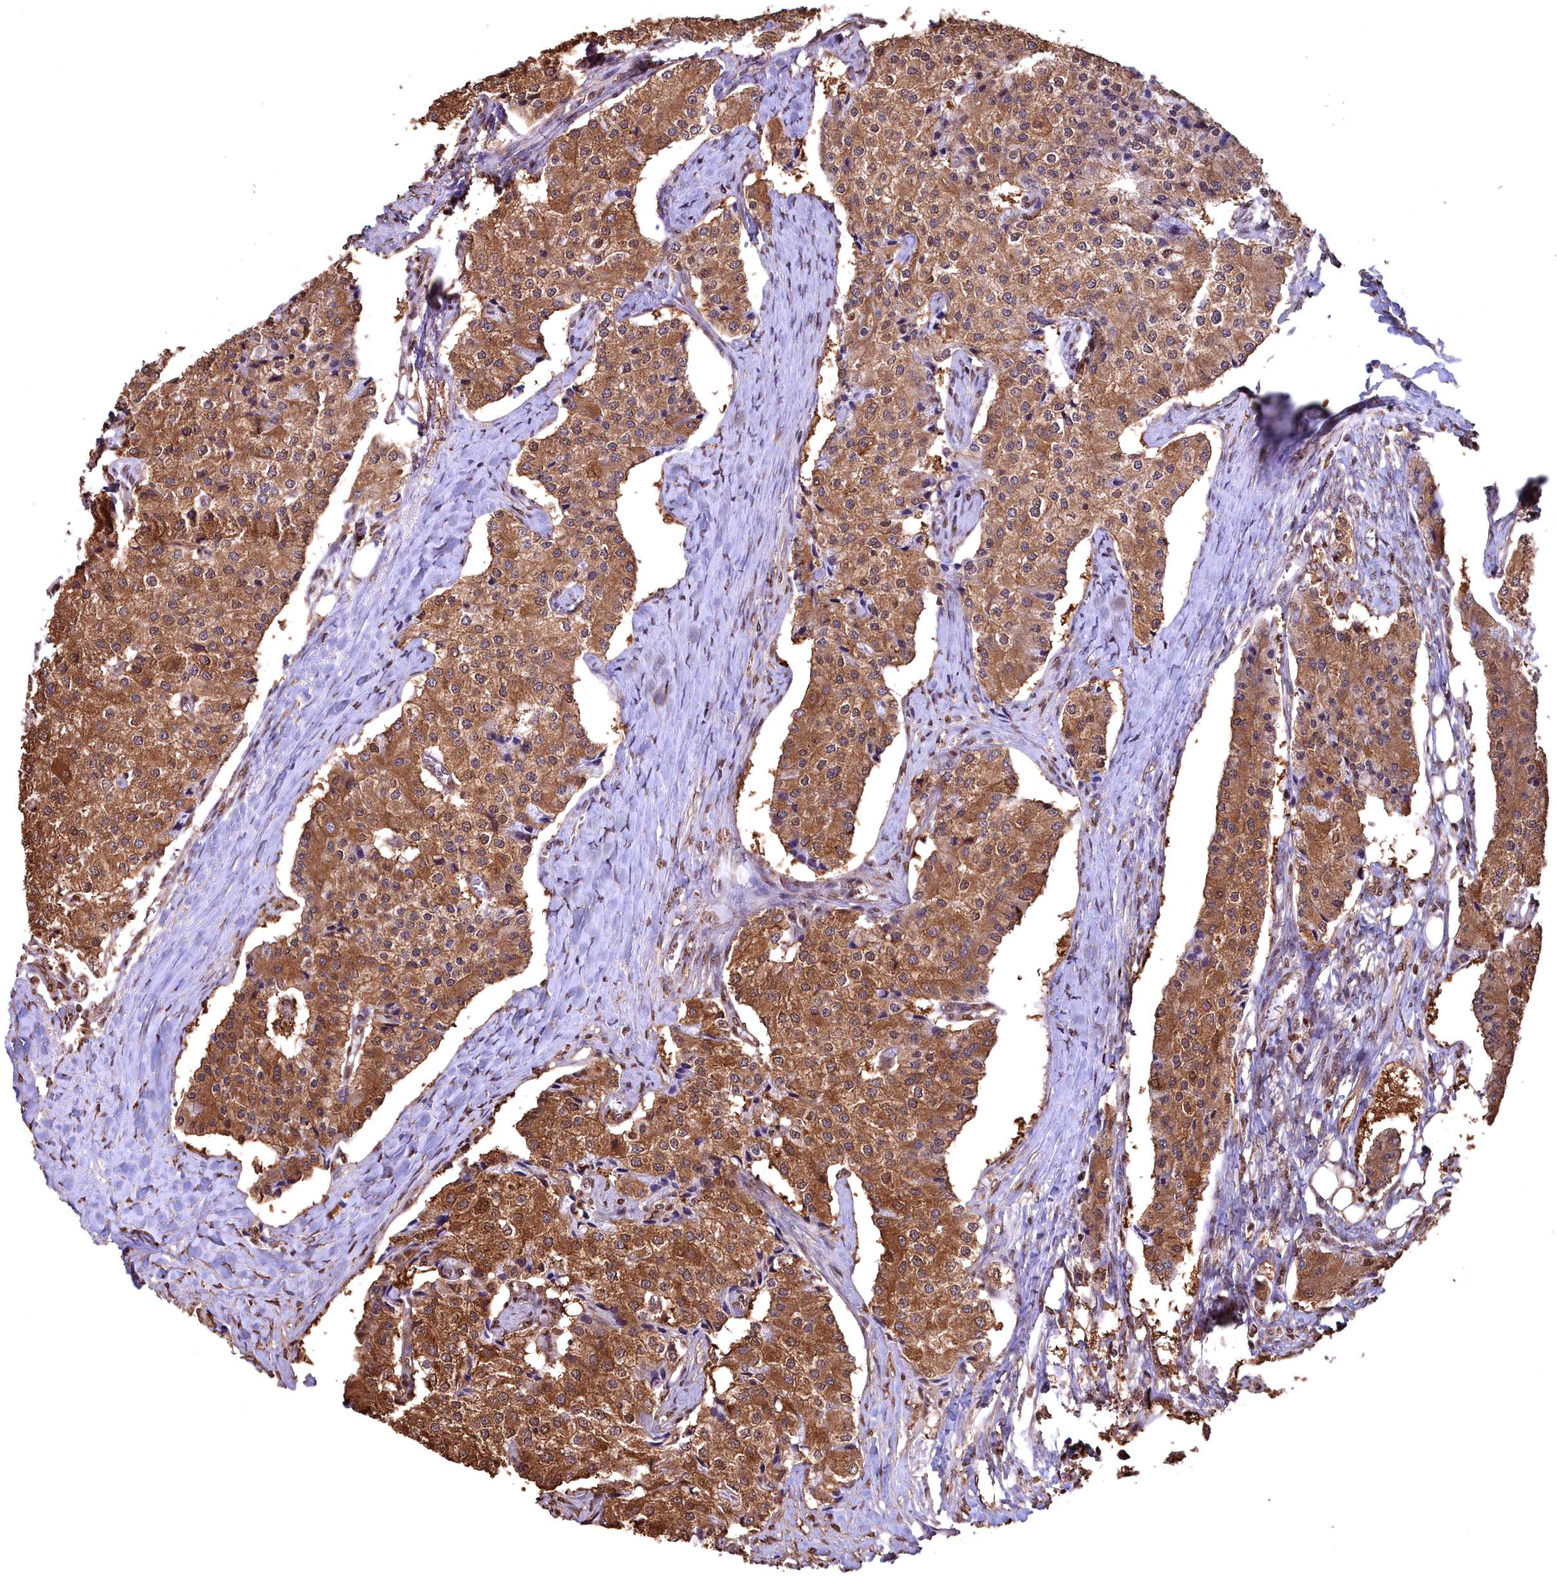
{"staining": {"intensity": "moderate", "quantity": ">75%", "location": "cytoplasmic/membranous"}, "tissue": "carcinoid", "cell_type": "Tumor cells", "image_type": "cancer", "snomed": [{"axis": "morphology", "description": "Carcinoid, malignant, NOS"}, {"axis": "topography", "description": "Colon"}], "caption": "Immunohistochemical staining of human carcinoid reveals medium levels of moderate cytoplasmic/membranous protein staining in about >75% of tumor cells.", "gene": "GAPDH", "patient": {"sex": "female", "age": 52}}